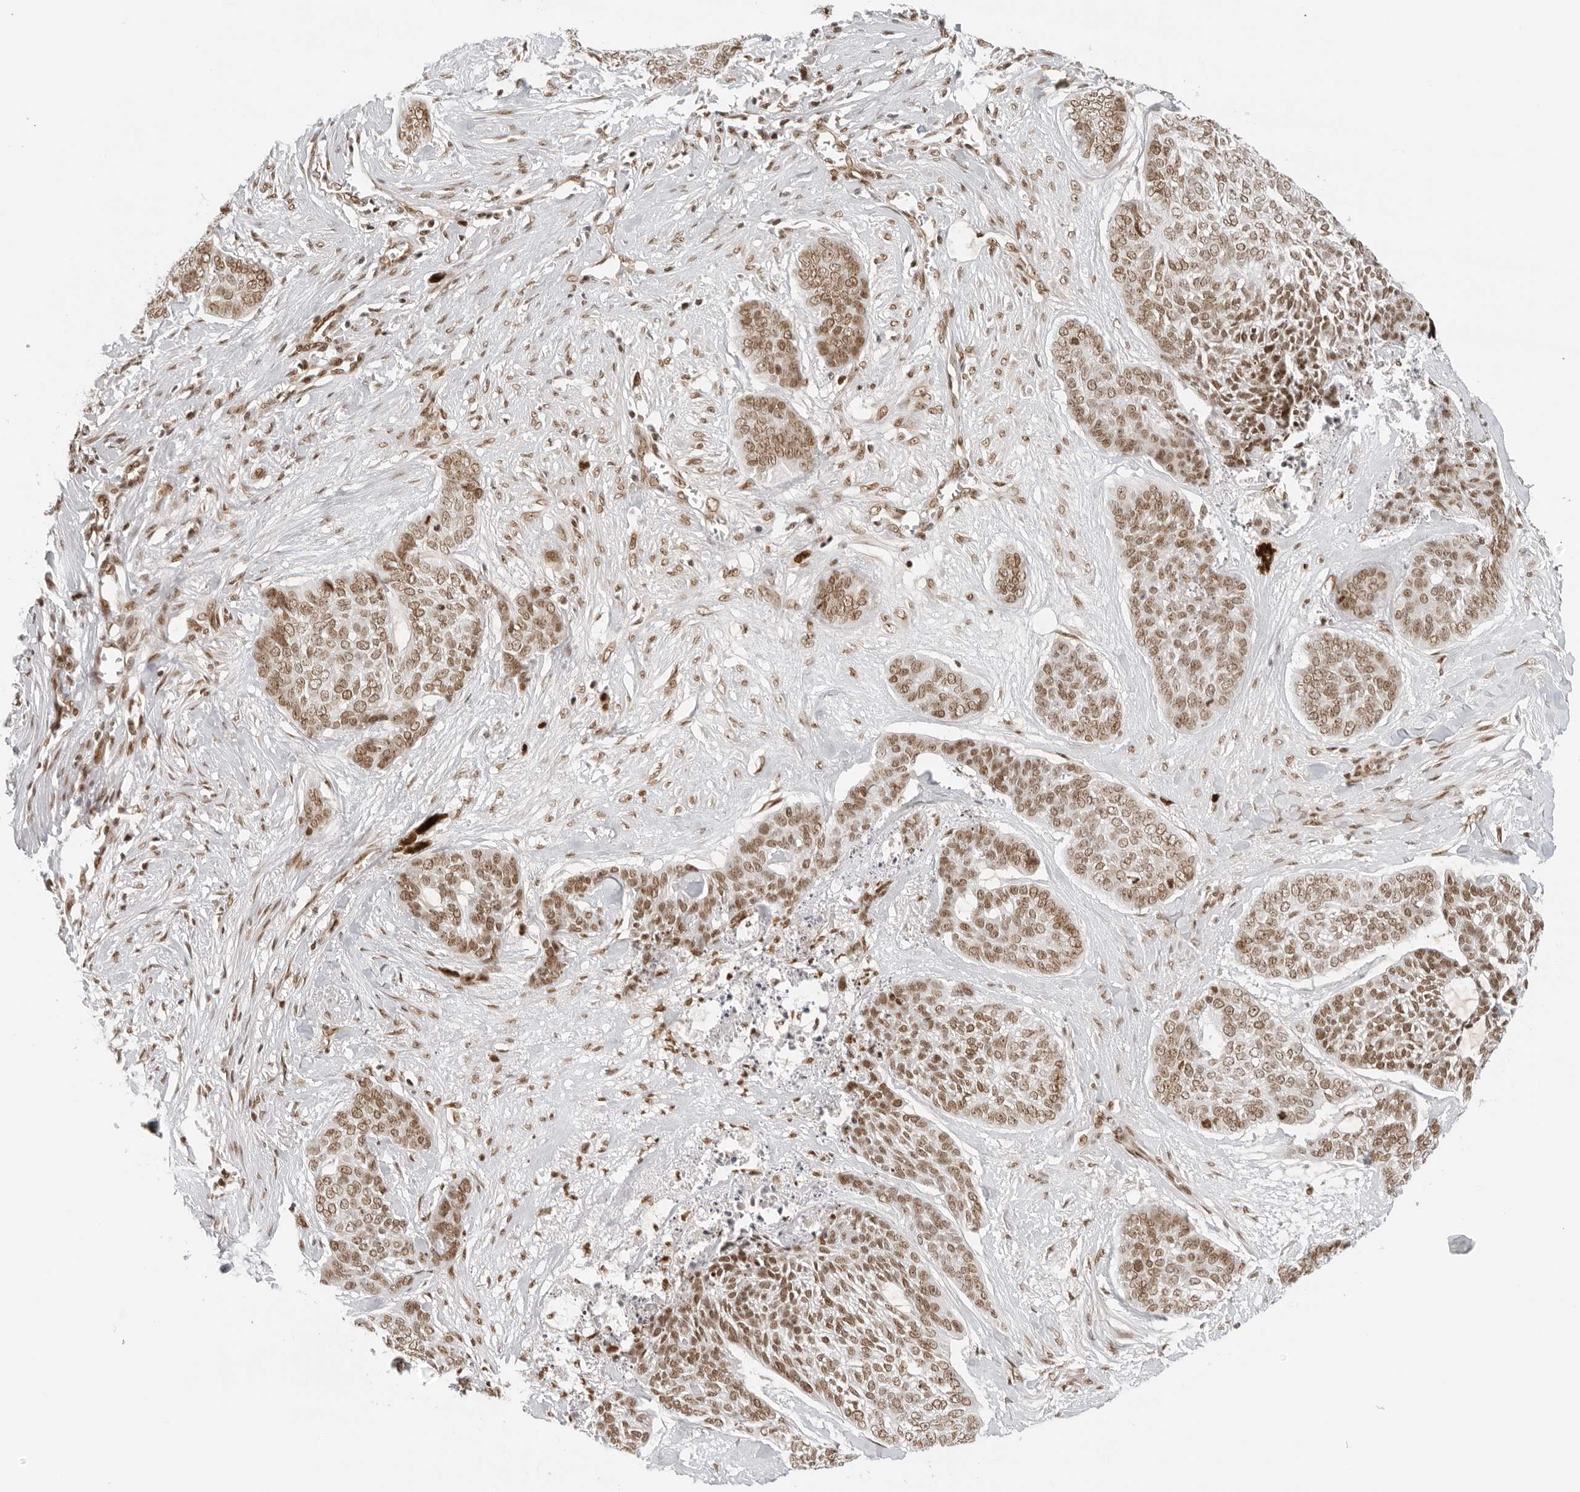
{"staining": {"intensity": "moderate", "quantity": ">75%", "location": "nuclear"}, "tissue": "skin cancer", "cell_type": "Tumor cells", "image_type": "cancer", "snomed": [{"axis": "morphology", "description": "Basal cell carcinoma"}, {"axis": "topography", "description": "Skin"}], "caption": "Skin cancer (basal cell carcinoma) stained for a protein reveals moderate nuclear positivity in tumor cells.", "gene": "RCC1", "patient": {"sex": "female", "age": 64}}